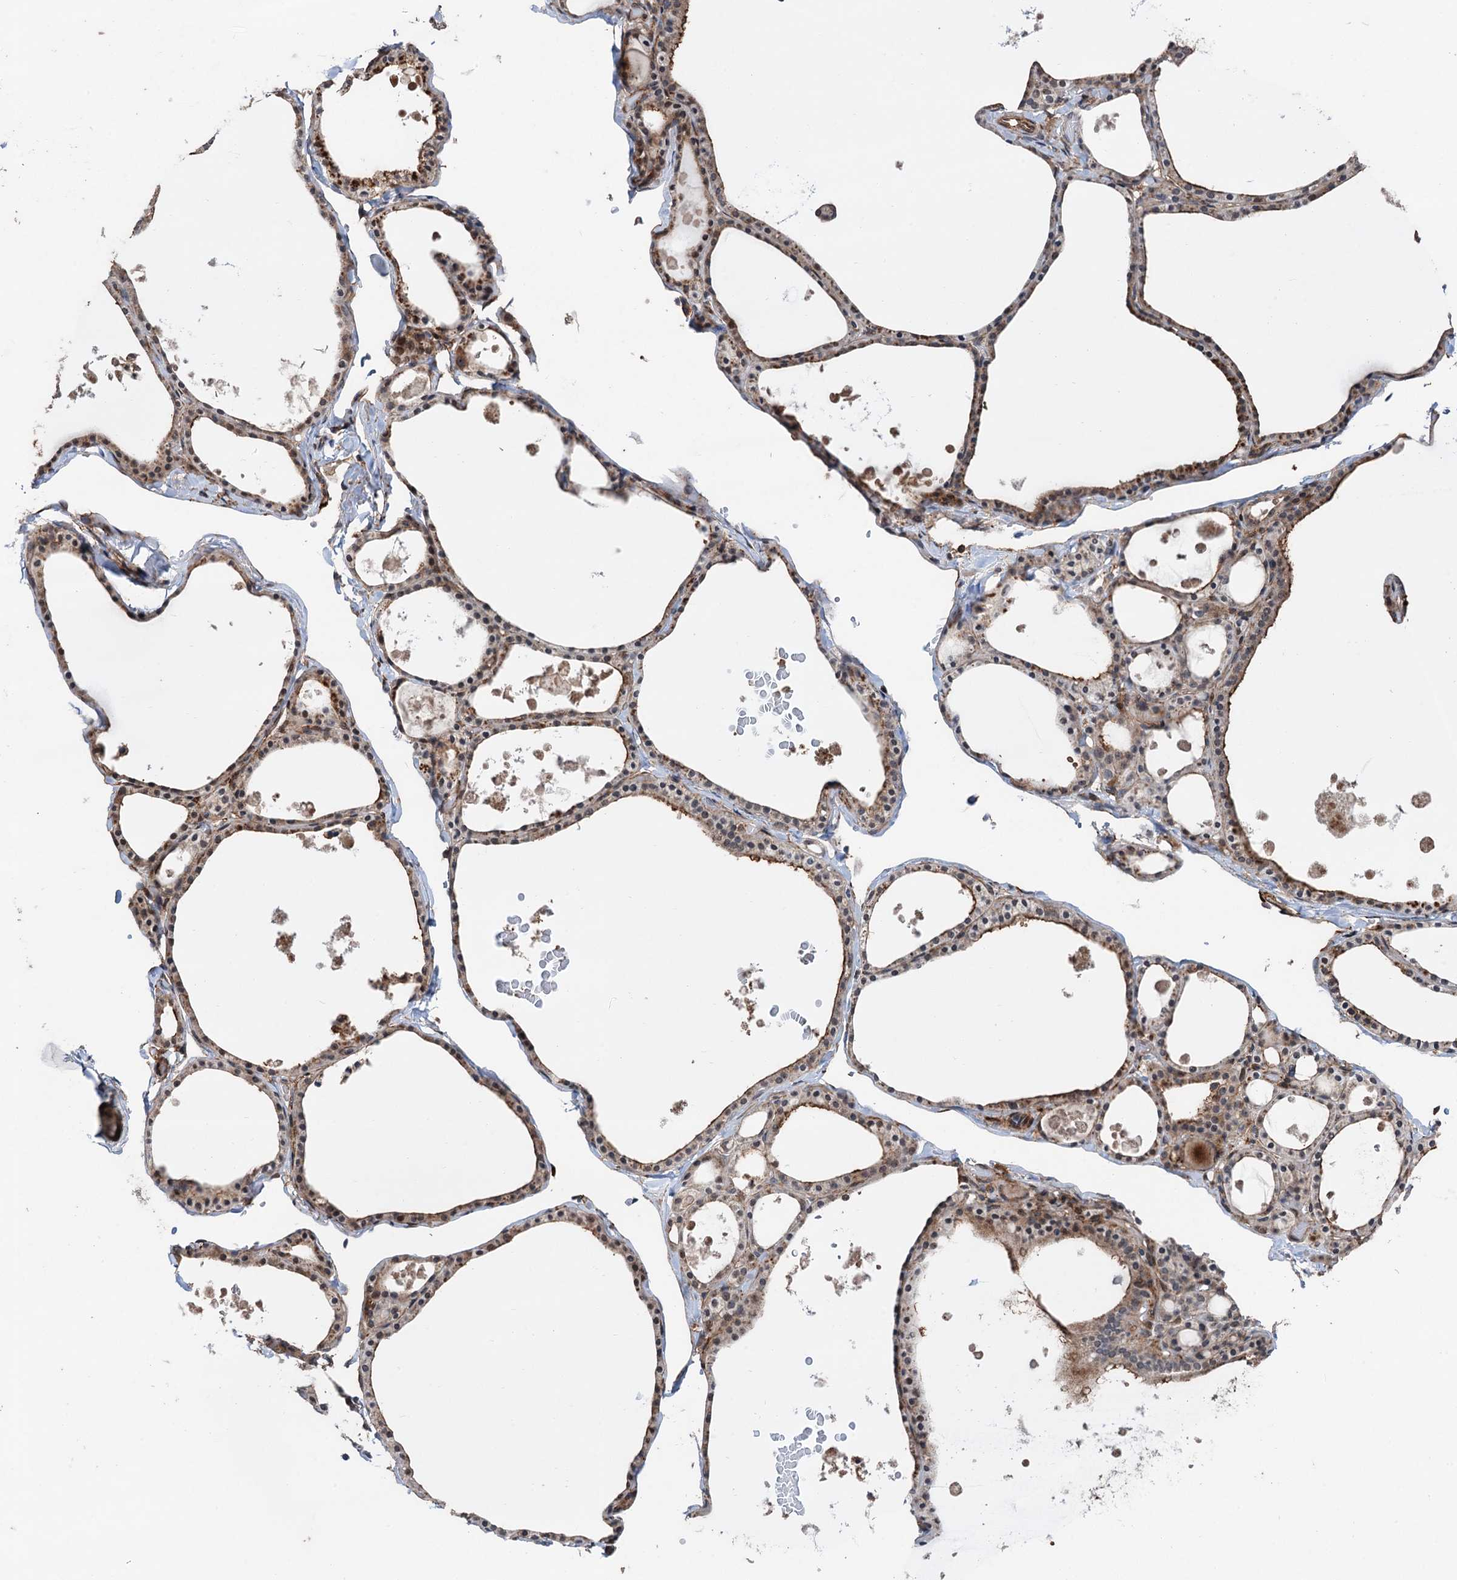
{"staining": {"intensity": "weak", "quantity": "<25%", "location": "cytoplasmic/membranous,nuclear"}, "tissue": "thyroid gland", "cell_type": "Glandular cells", "image_type": "normal", "snomed": [{"axis": "morphology", "description": "Normal tissue, NOS"}, {"axis": "topography", "description": "Thyroid gland"}], "caption": "Protein analysis of benign thyroid gland demonstrates no significant staining in glandular cells. Nuclei are stained in blue.", "gene": "TMA16", "patient": {"sex": "male", "age": 56}}